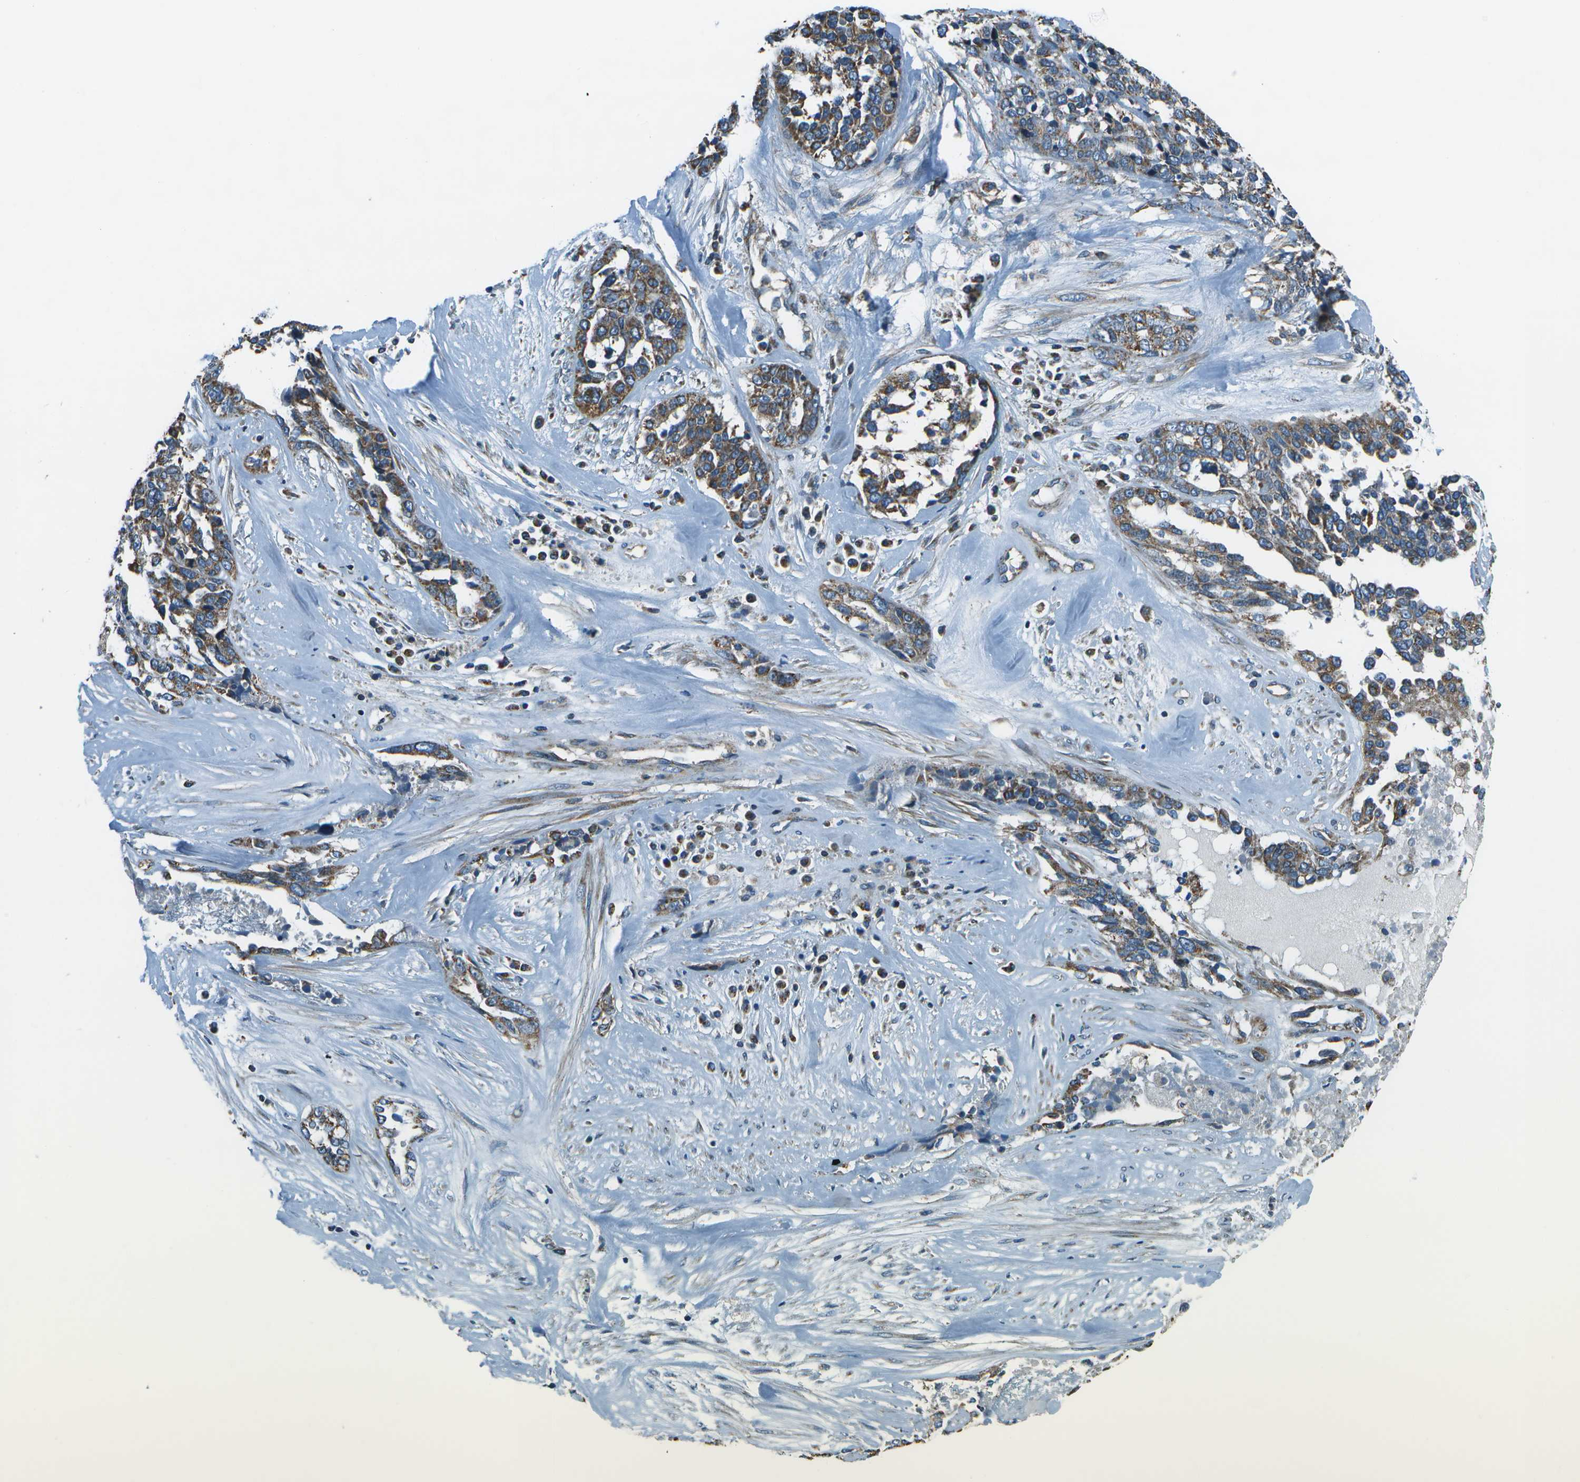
{"staining": {"intensity": "weak", "quantity": "25%-75%", "location": "cytoplasmic/membranous"}, "tissue": "ovarian cancer", "cell_type": "Tumor cells", "image_type": "cancer", "snomed": [{"axis": "morphology", "description": "Cystadenocarcinoma, serous, NOS"}, {"axis": "topography", "description": "Ovary"}], "caption": "Weak cytoplasmic/membranous protein expression is appreciated in approximately 25%-75% of tumor cells in ovarian serous cystadenocarcinoma. The staining was performed using DAB (3,3'-diaminobenzidine), with brown indicating positive protein expression. Nuclei are stained blue with hematoxylin.", "gene": "TMEM51", "patient": {"sex": "female", "age": 44}}